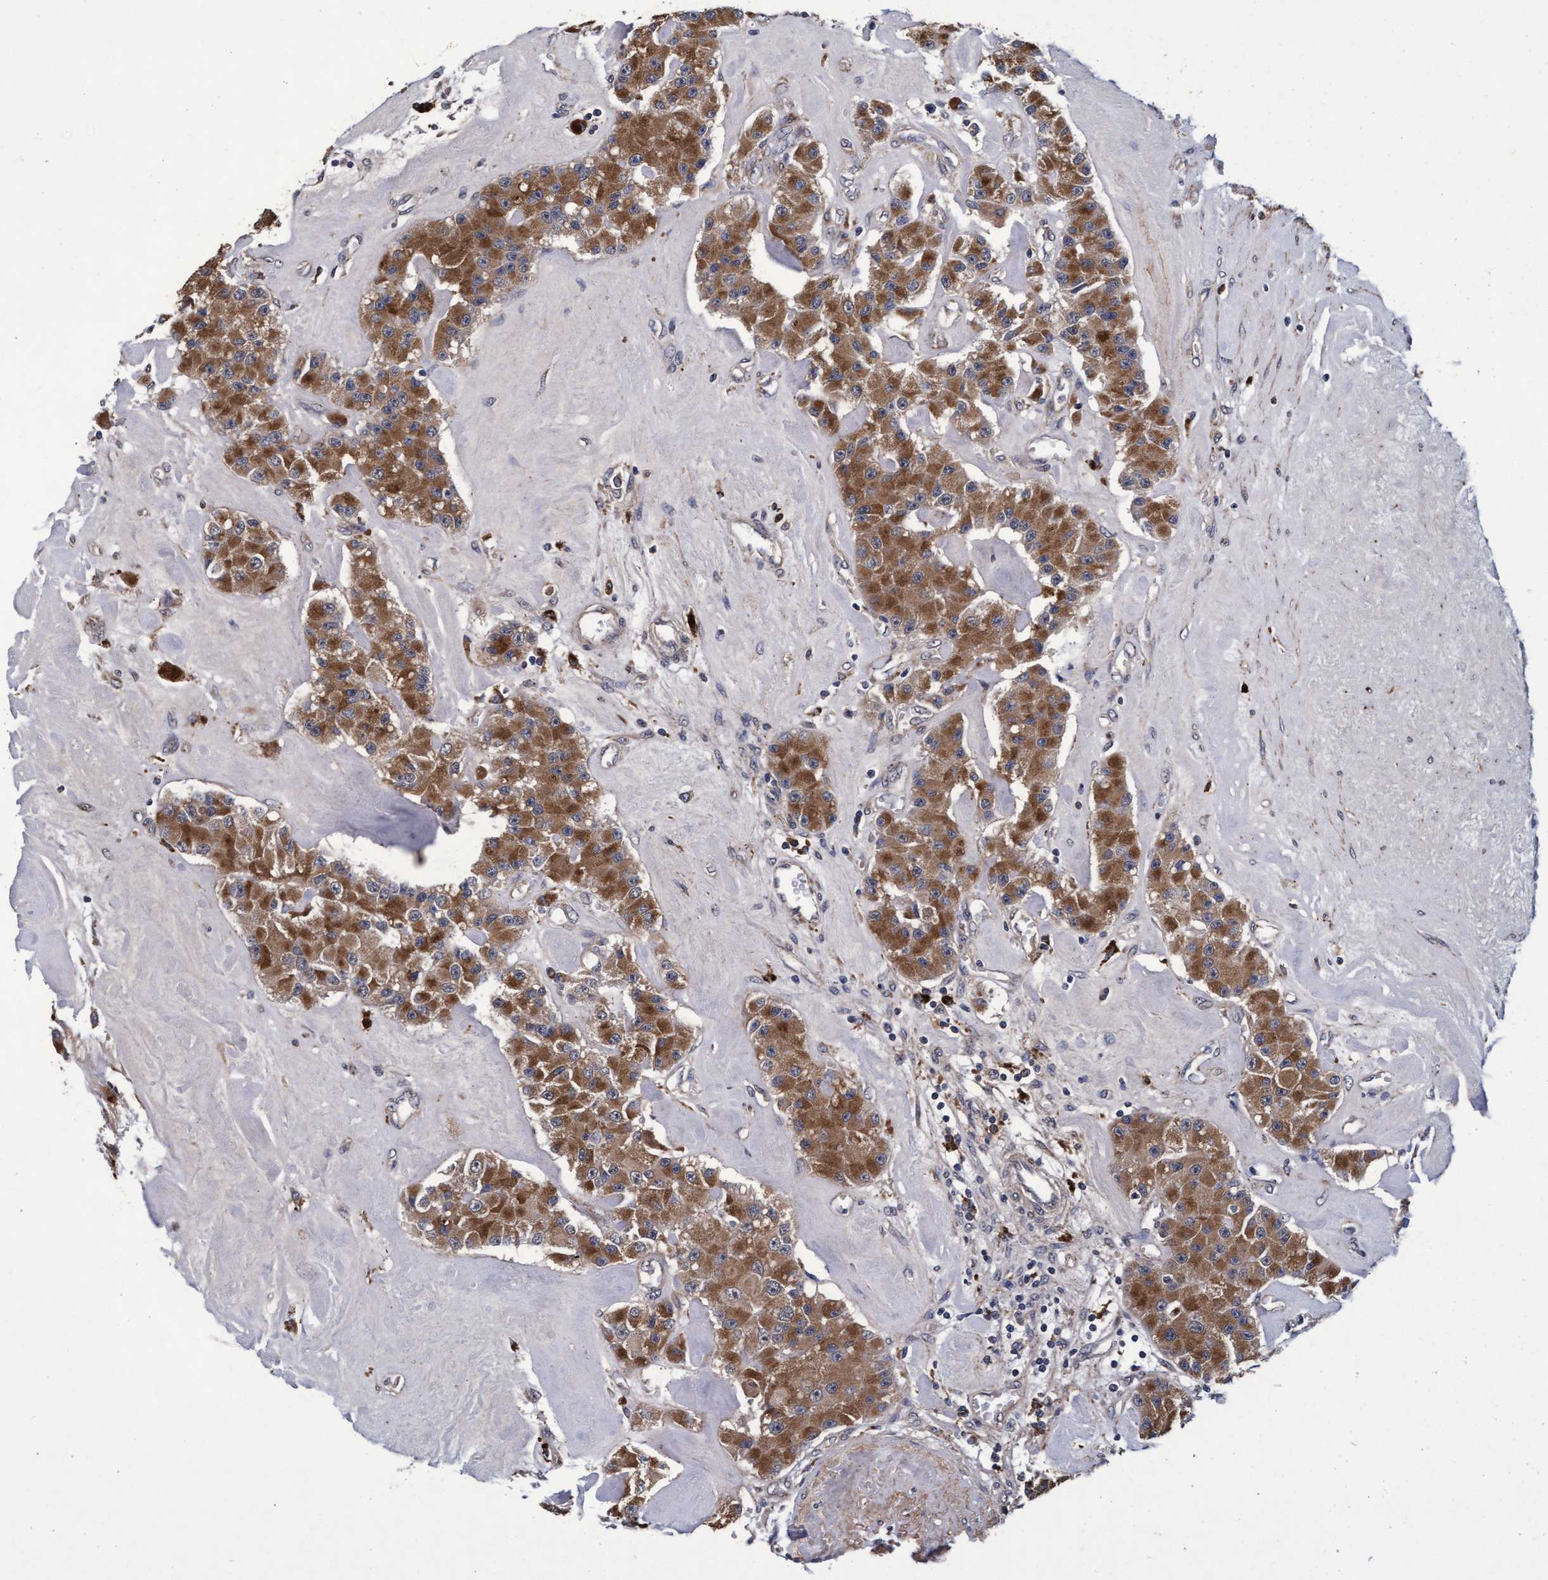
{"staining": {"intensity": "strong", "quantity": ">75%", "location": "cytoplasmic/membranous"}, "tissue": "carcinoid", "cell_type": "Tumor cells", "image_type": "cancer", "snomed": [{"axis": "morphology", "description": "Carcinoid, malignant, NOS"}, {"axis": "topography", "description": "Pancreas"}], "caption": "The immunohistochemical stain labels strong cytoplasmic/membranous positivity in tumor cells of carcinoid (malignant) tissue.", "gene": "CPQ", "patient": {"sex": "male", "age": 41}}